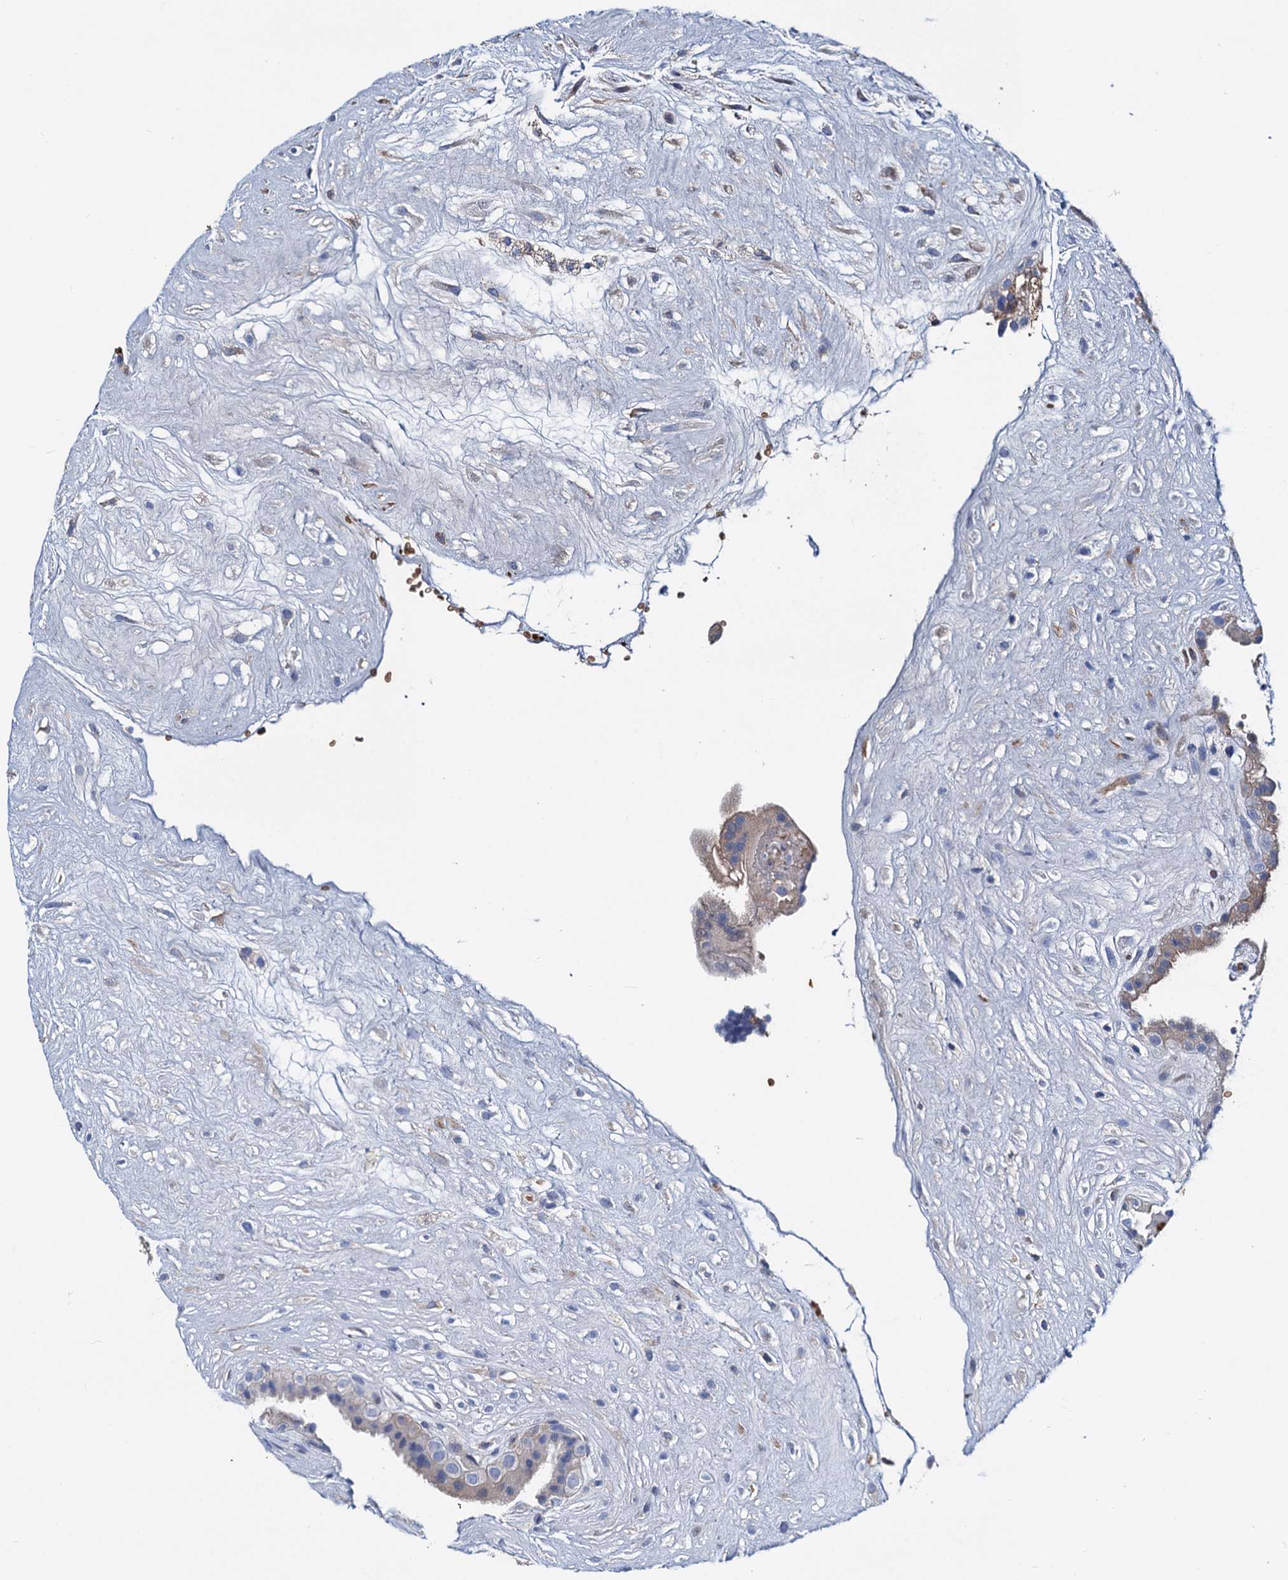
{"staining": {"intensity": "negative", "quantity": "none", "location": "none"}, "tissue": "placenta", "cell_type": "Decidual cells", "image_type": "normal", "snomed": [{"axis": "morphology", "description": "Normal tissue, NOS"}, {"axis": "topography", "description": "Placenta"}], "caption": "There is no significant expression in decidual cells of placenta. The staining was performed using DAB to visualize the protein expression in brown, while the nuclei were stained in blue with hematoxylin (Magnification: 20x).", "gene": "RPUSD3", "patient": {"sex": "female", "age": 18}}